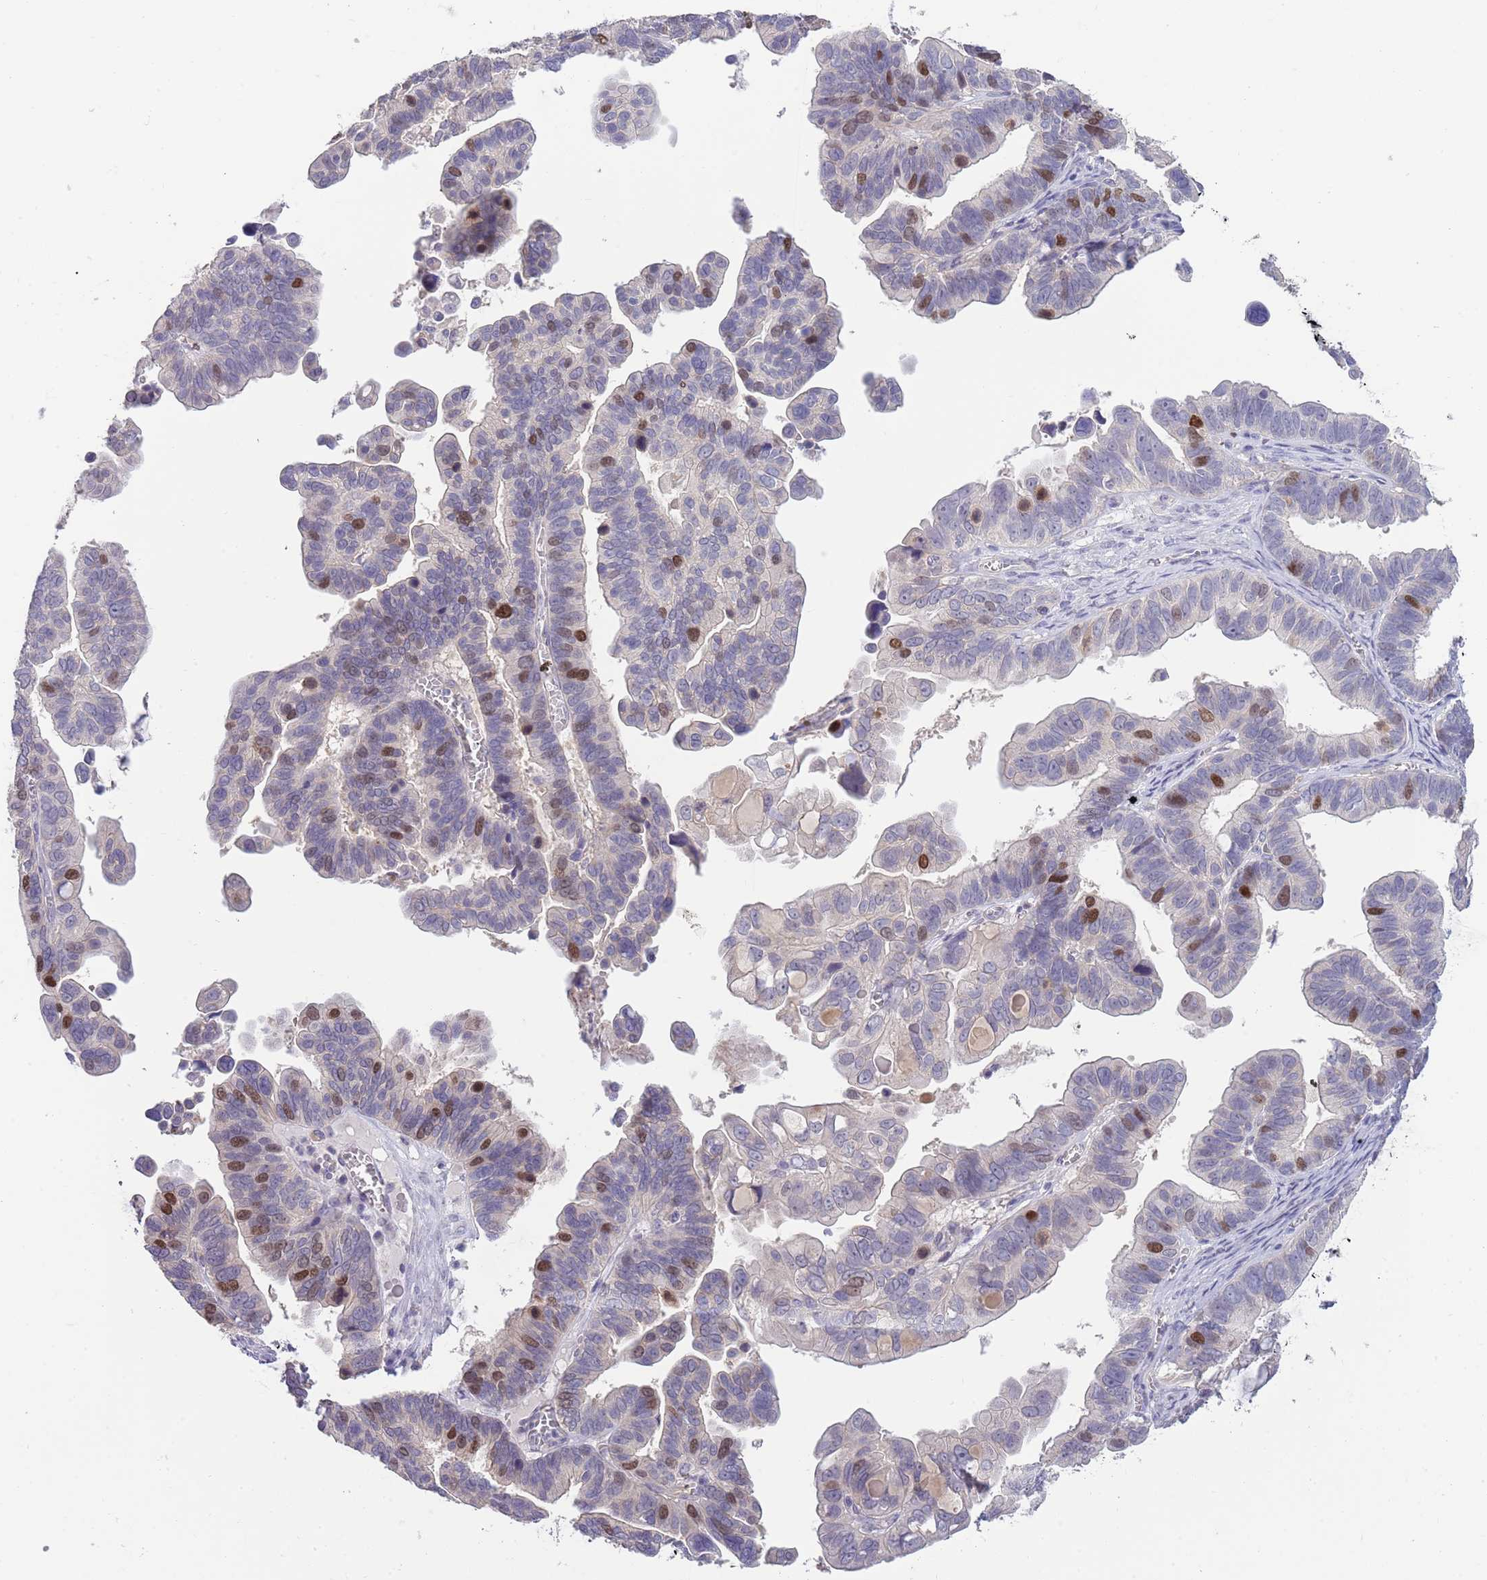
{"staining": {"intensity": "strong", "quantity": "<25%", "location": "nuclear"}, "tissue": "ovarian cancer", "cell_type": "Tumor cells", "image_type": "cancer", "snomed": [{"axis": "morphology", "description": "Cystadenocarcinoma, serous, NOS"}, {"axis": "topography", "description": "Ovary"}], "caption": "This photomicrograph demonstrates IHC staining of ovarian cancer, with medium strong nuclear positivity in about <25% of tumor cells.", "gene": "PIMREG", "patient": {"sex": "female", "age": 56}}